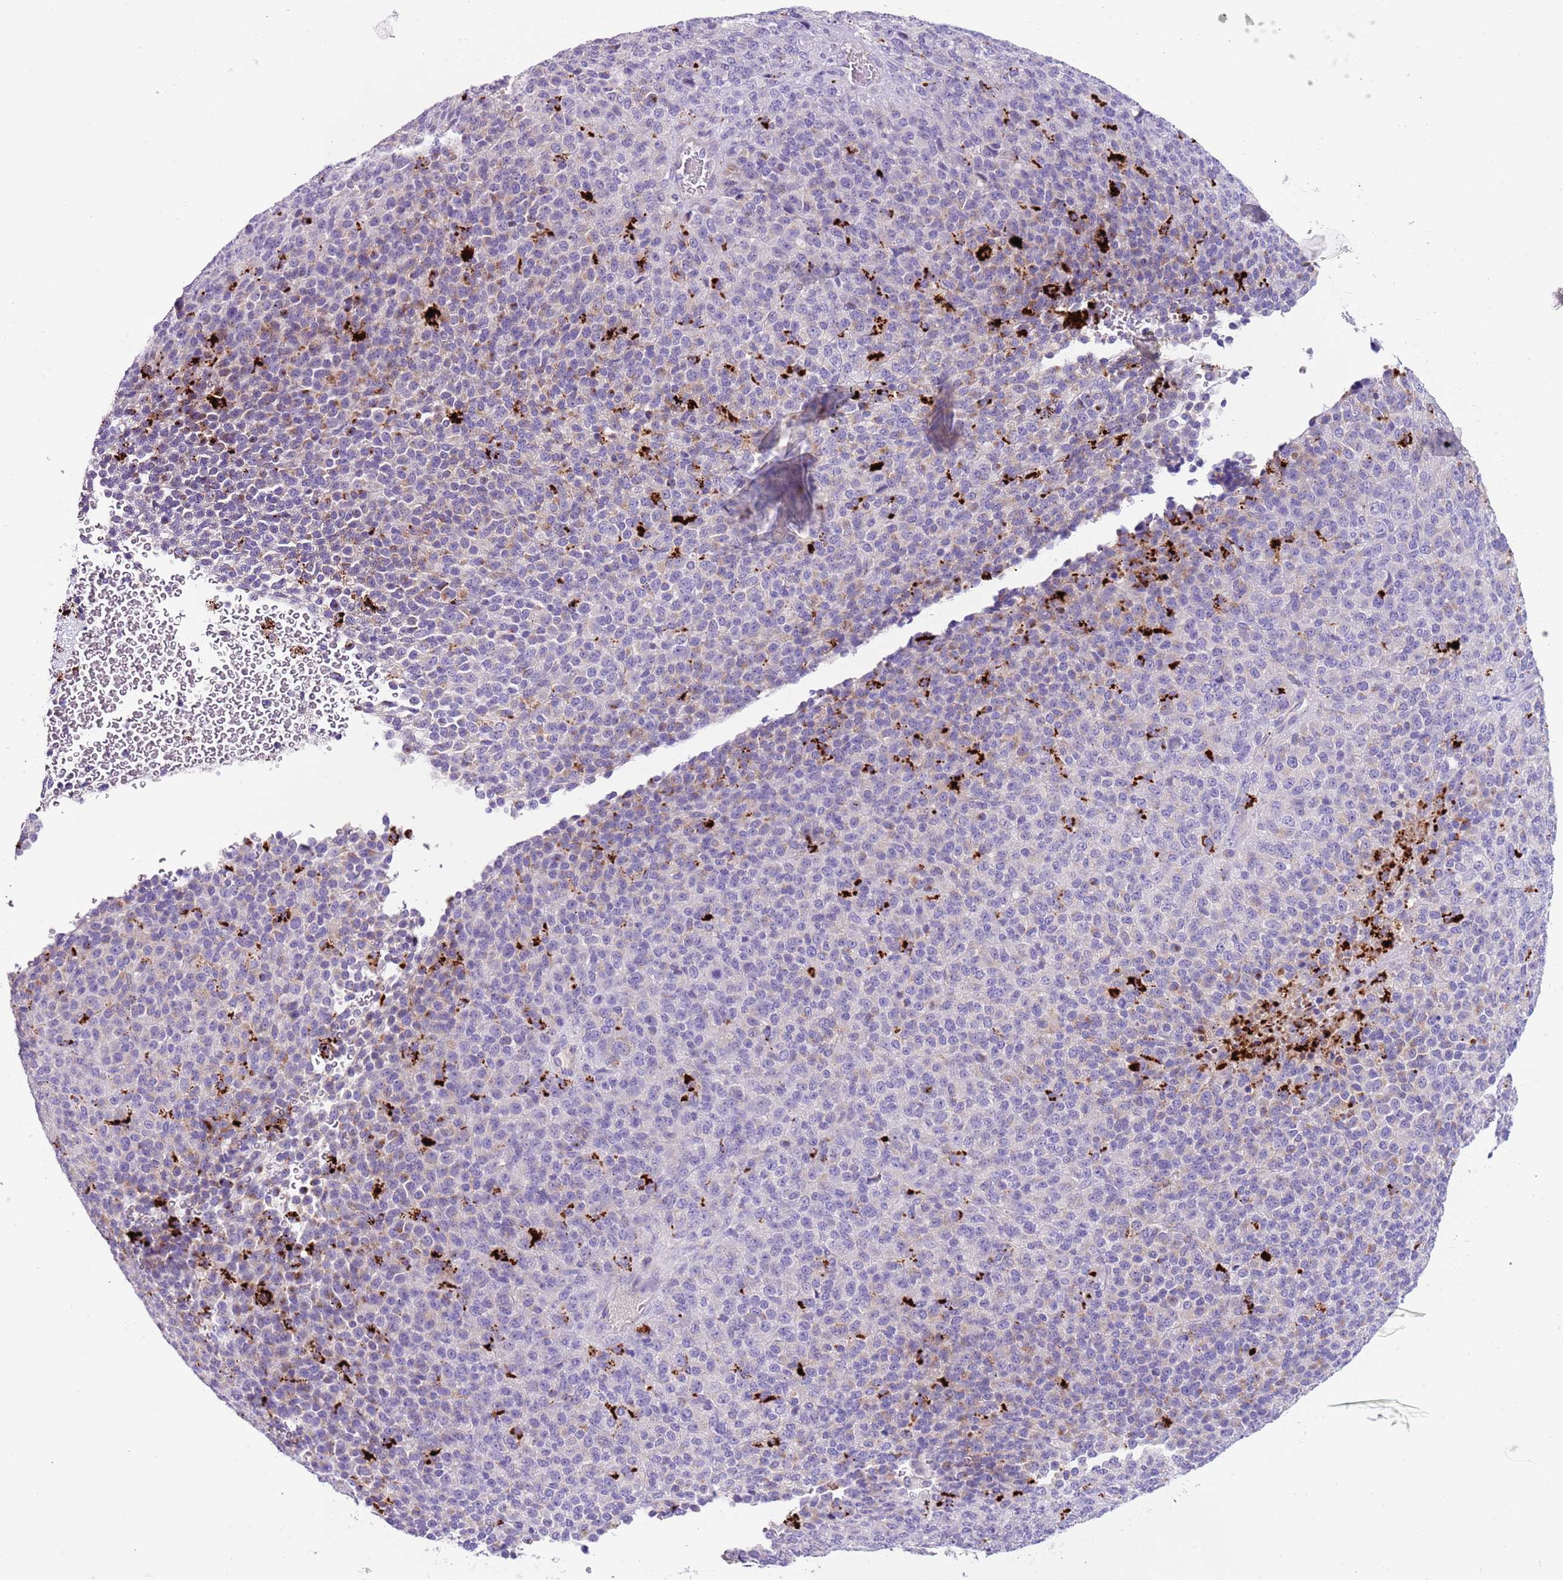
{"staining": {"intensity": "negative", "quantity": "none", "location": "none"}, "tissue": "melanoma", "cell_type": "Tumor cells", "image_type": "cancer", "snomed": [{"axis": "morphology", "description": "Malignant melanoma, Metastatic site"}, {"axis": "topography", "description": "Brain"}], "caption": "Tumor cells are negative for brown protein staining in melanoma. Nuclei are stained in blue.", "gene": "LRRN3", "patient": {"sex": "female", "age": 56}}